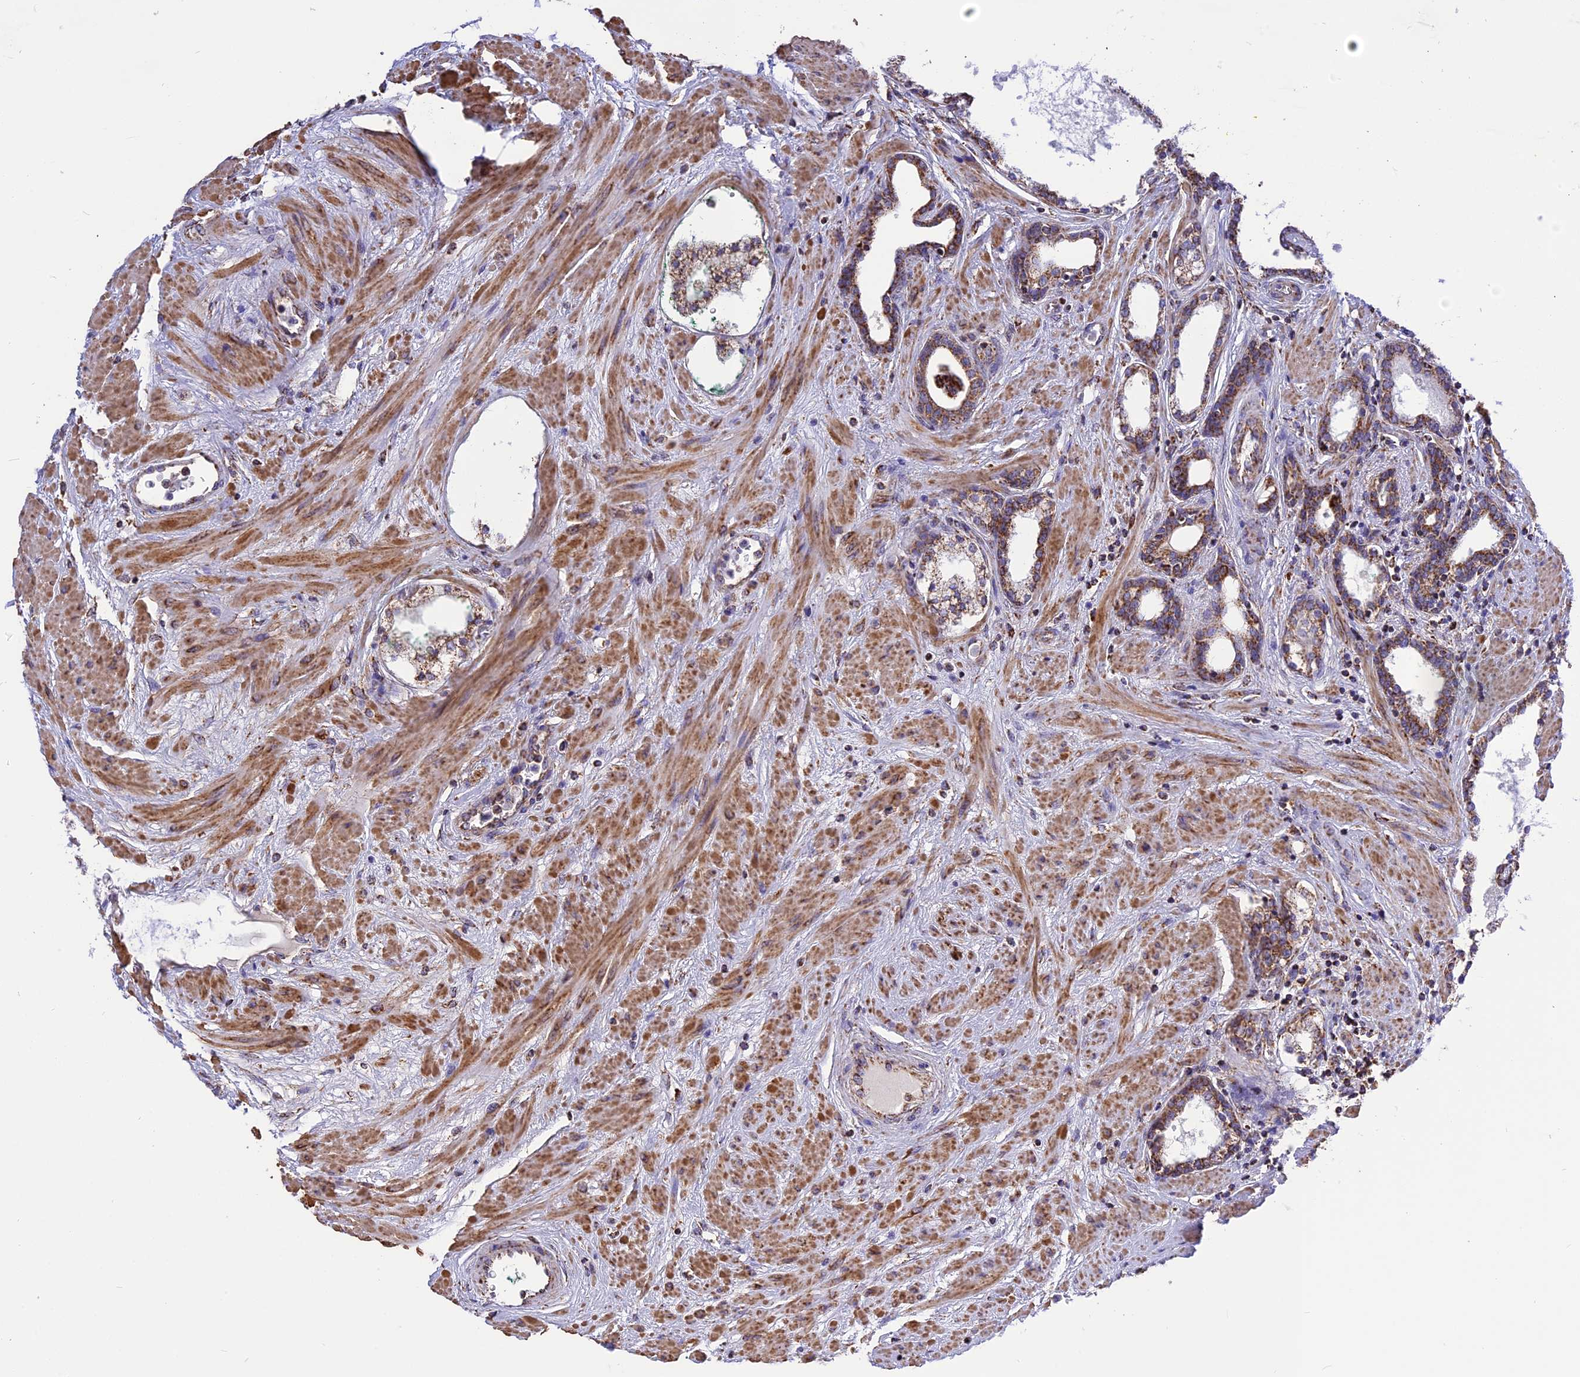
{"staining": {"intensity": "strong", "quantity": ">75%", "location": "cytoplasmic/membranous"}, "tissue": "prostate cancer", "cell_type": "Tumor cells", "image_type": "cancer", "snomed": [{"axis": "morphology", "description": "Adenocarcinoma, High grade"}, {"axis": "topography", "description": "Prostate"}], "caption": "Prostate cancer (adenocarcinoma (high-grade)) stained with a protein marker displays strong staining in tumor cells.", "gene": "TTC4", "patient": {"sex": "male", "age": 58}}